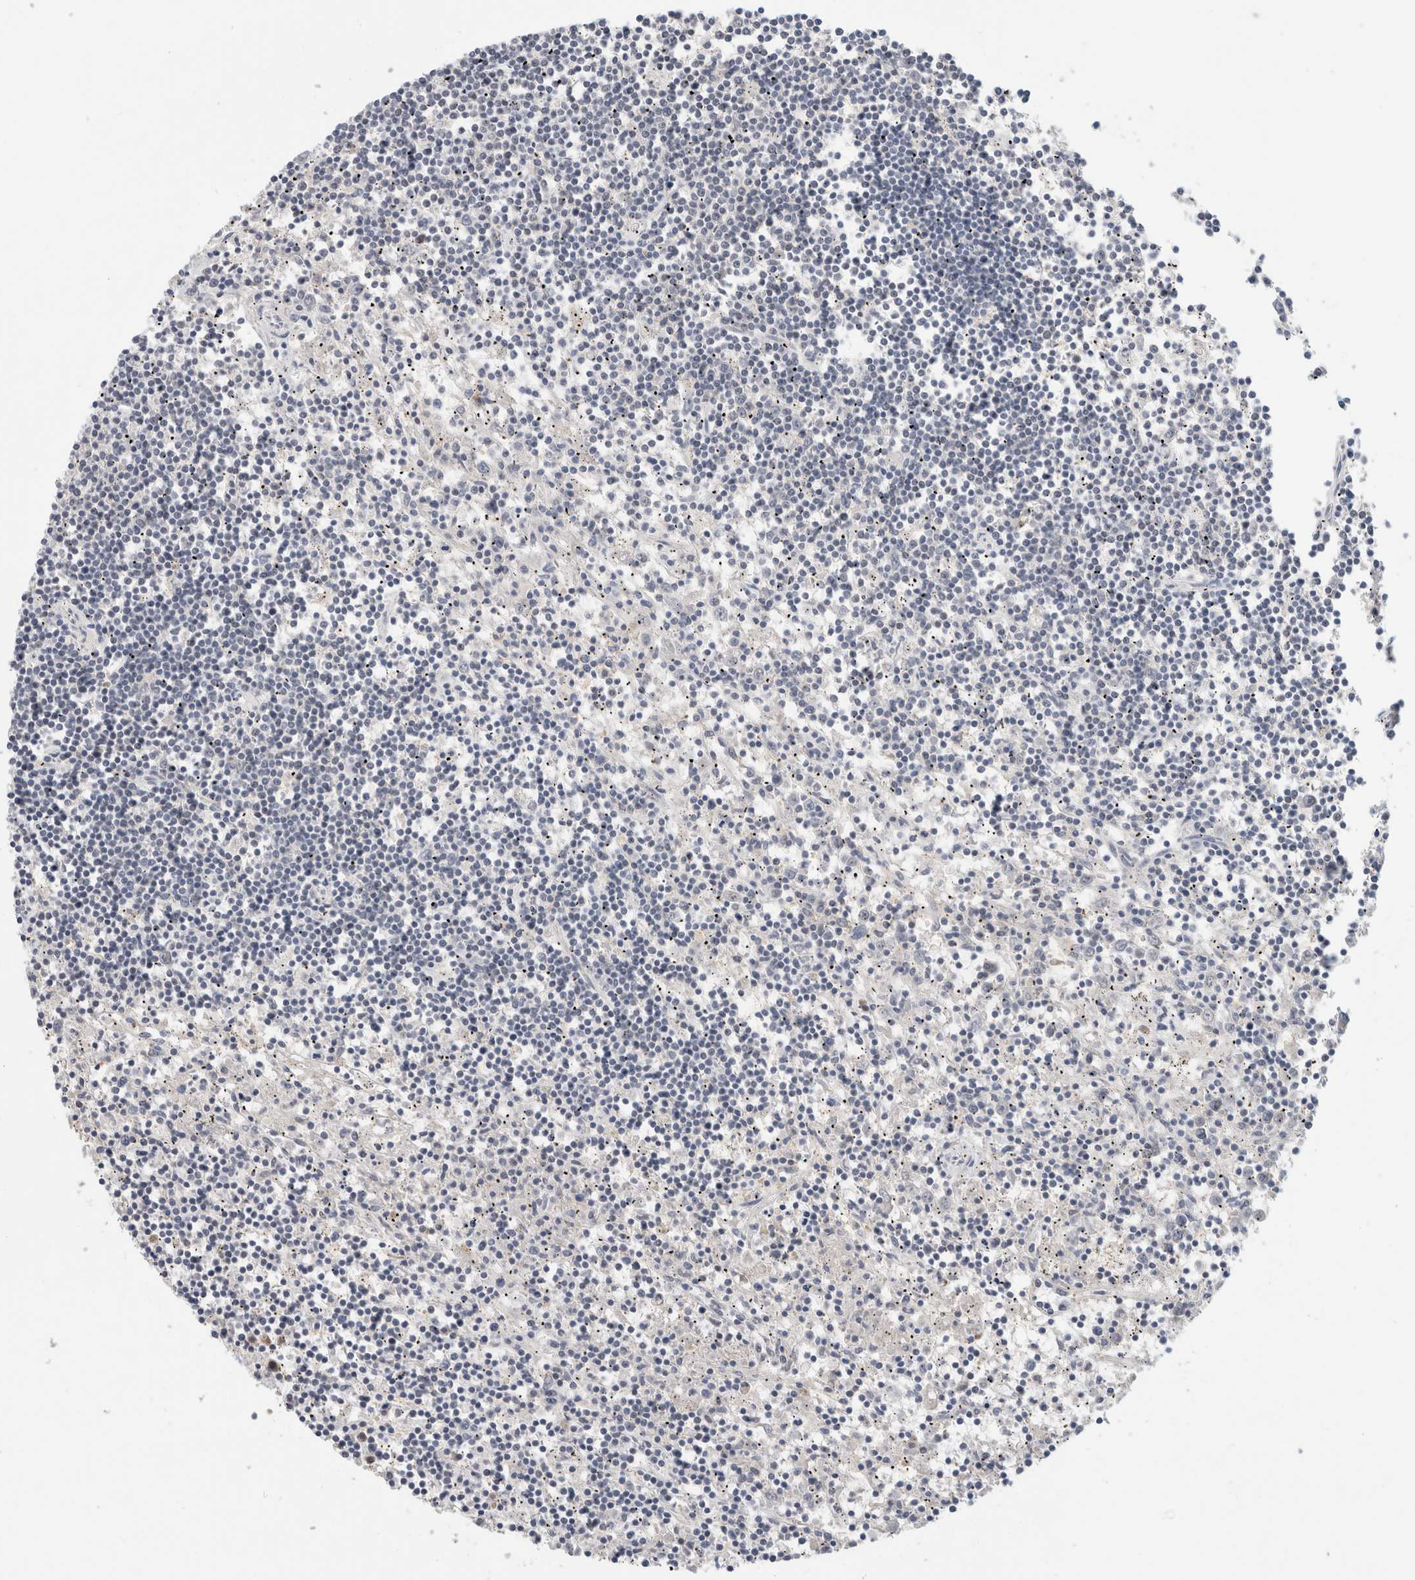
{"staining": {"intensity": "negative", "quantity": "none", "location": "none"}, "tissue": "lymphoma", "cell_type": "Tumor cells", "image_type": "cancer", "snomed": [{"axis": "morphology", "description": "Malignant lymphoma, non-Hodgkin's type, Low grade"}, {"axis": "topography", "description": "Spleen"}], "caption": "Lymphoma stained for a protein using IHC exhibits no expression tumor cells.", "gene": "HCN3", "patient": {"sex": "male", "age": 76}}